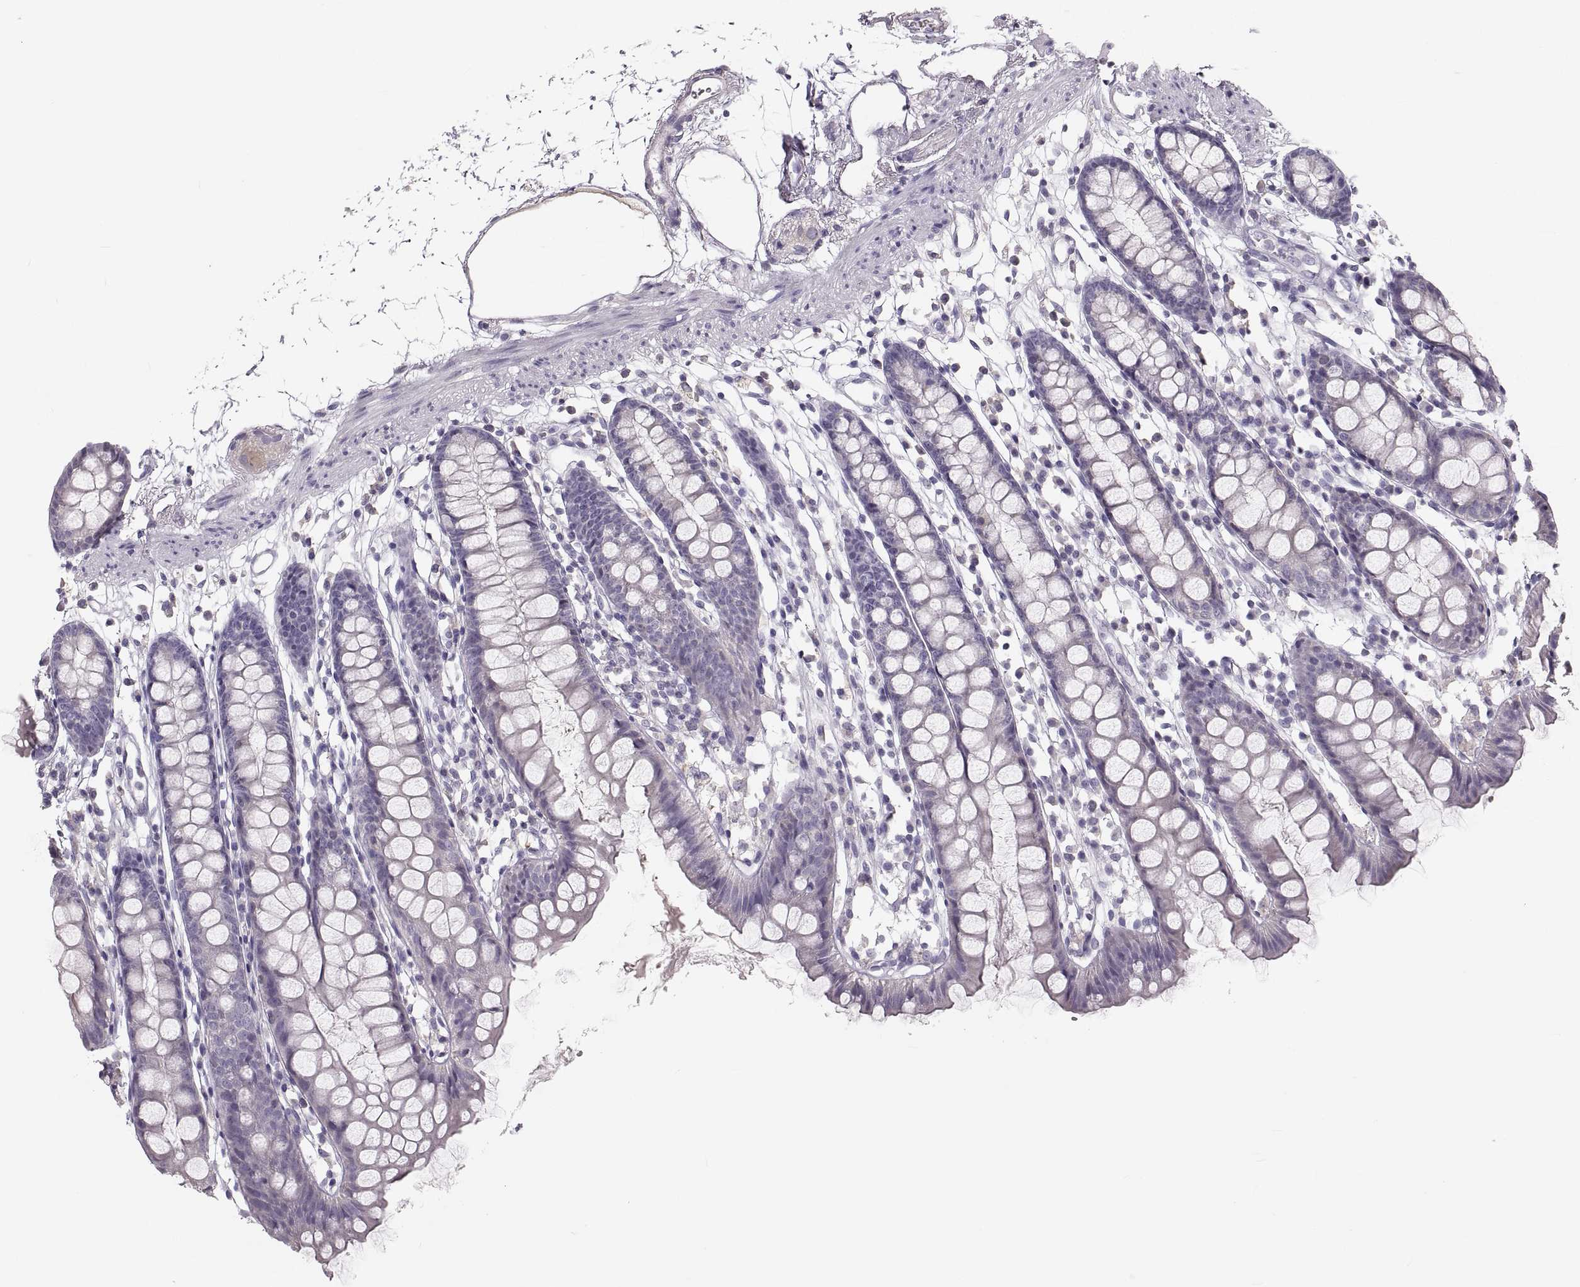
{"staining": {"intensity": "negative", "quantity": "none", "location": "none"}, "tissue": "colon", "cell_type": "Endothelial cells", "image_type": "normal", "snomed": [{"axis": "morphology", "description": "Normal tissue, NOS"}, {"axis": "topography", "description": "Colon"}], "caption": "This is an IHC micrograph of normal human colon. There is no positivity in endothelial cells.", "gene": "RUNDC3A", "patient": {"sex": "male", "age": 47}}